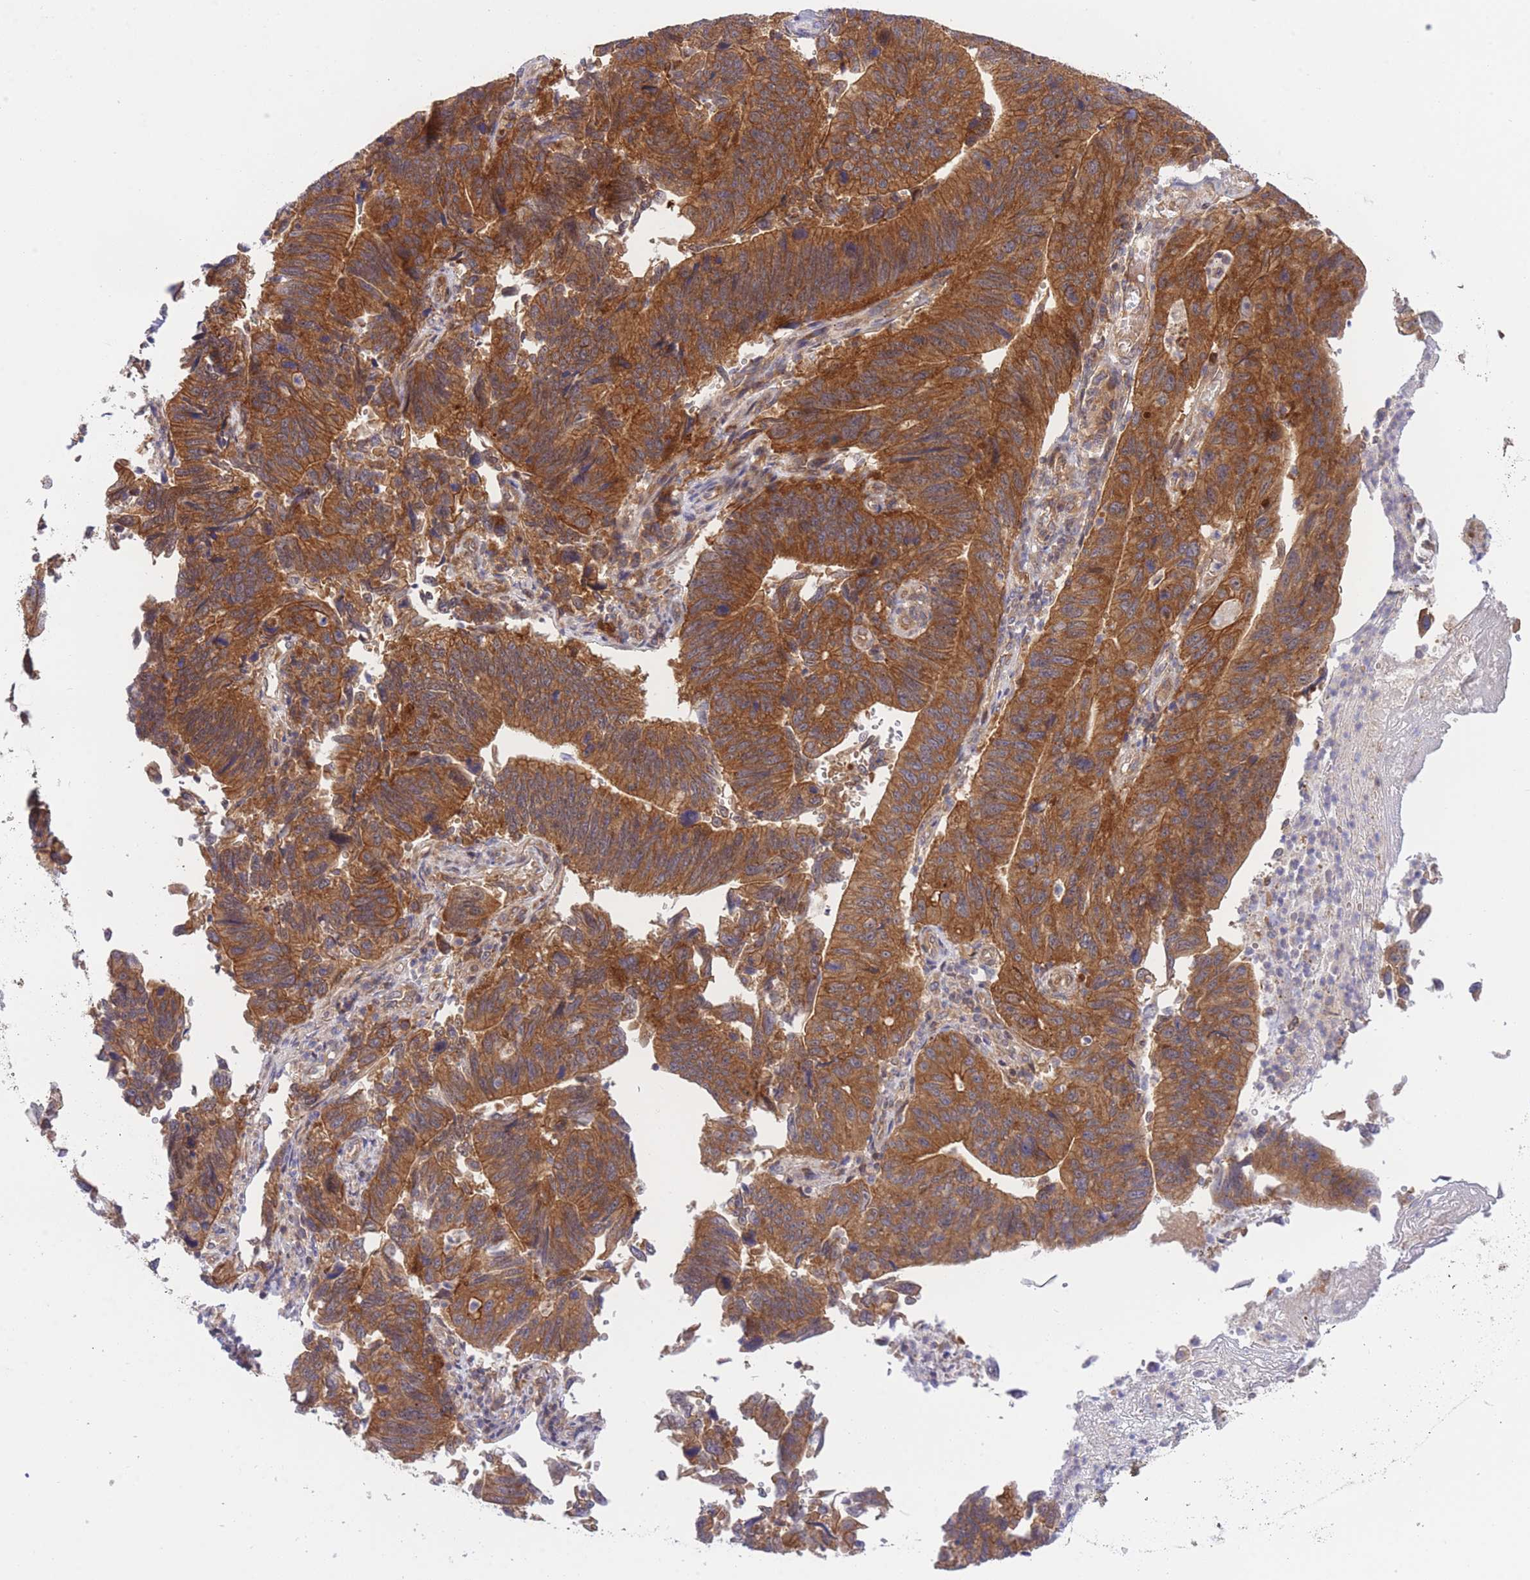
{"staining": {"intensity": "strong", "quantity": ">75%", "location": "cytoplasmic/membranous"}, "tissue": "stomach cancer", "cell_type": "Tumor cells", "image_type": "cancer", "snomed": [{"axis": "morphology", "description": "Adenocarcinoma, NOS"}, {"axis": "topography", "description": "Stomach"}], "caption": "Stomach cancer (adenocarcinoma) stained for a protein exhibits strong cytoplasmic/membranous positivity in tumor cells.", "gene": "EIF2B2", "patient": {"sex": "male", "age": 59}}